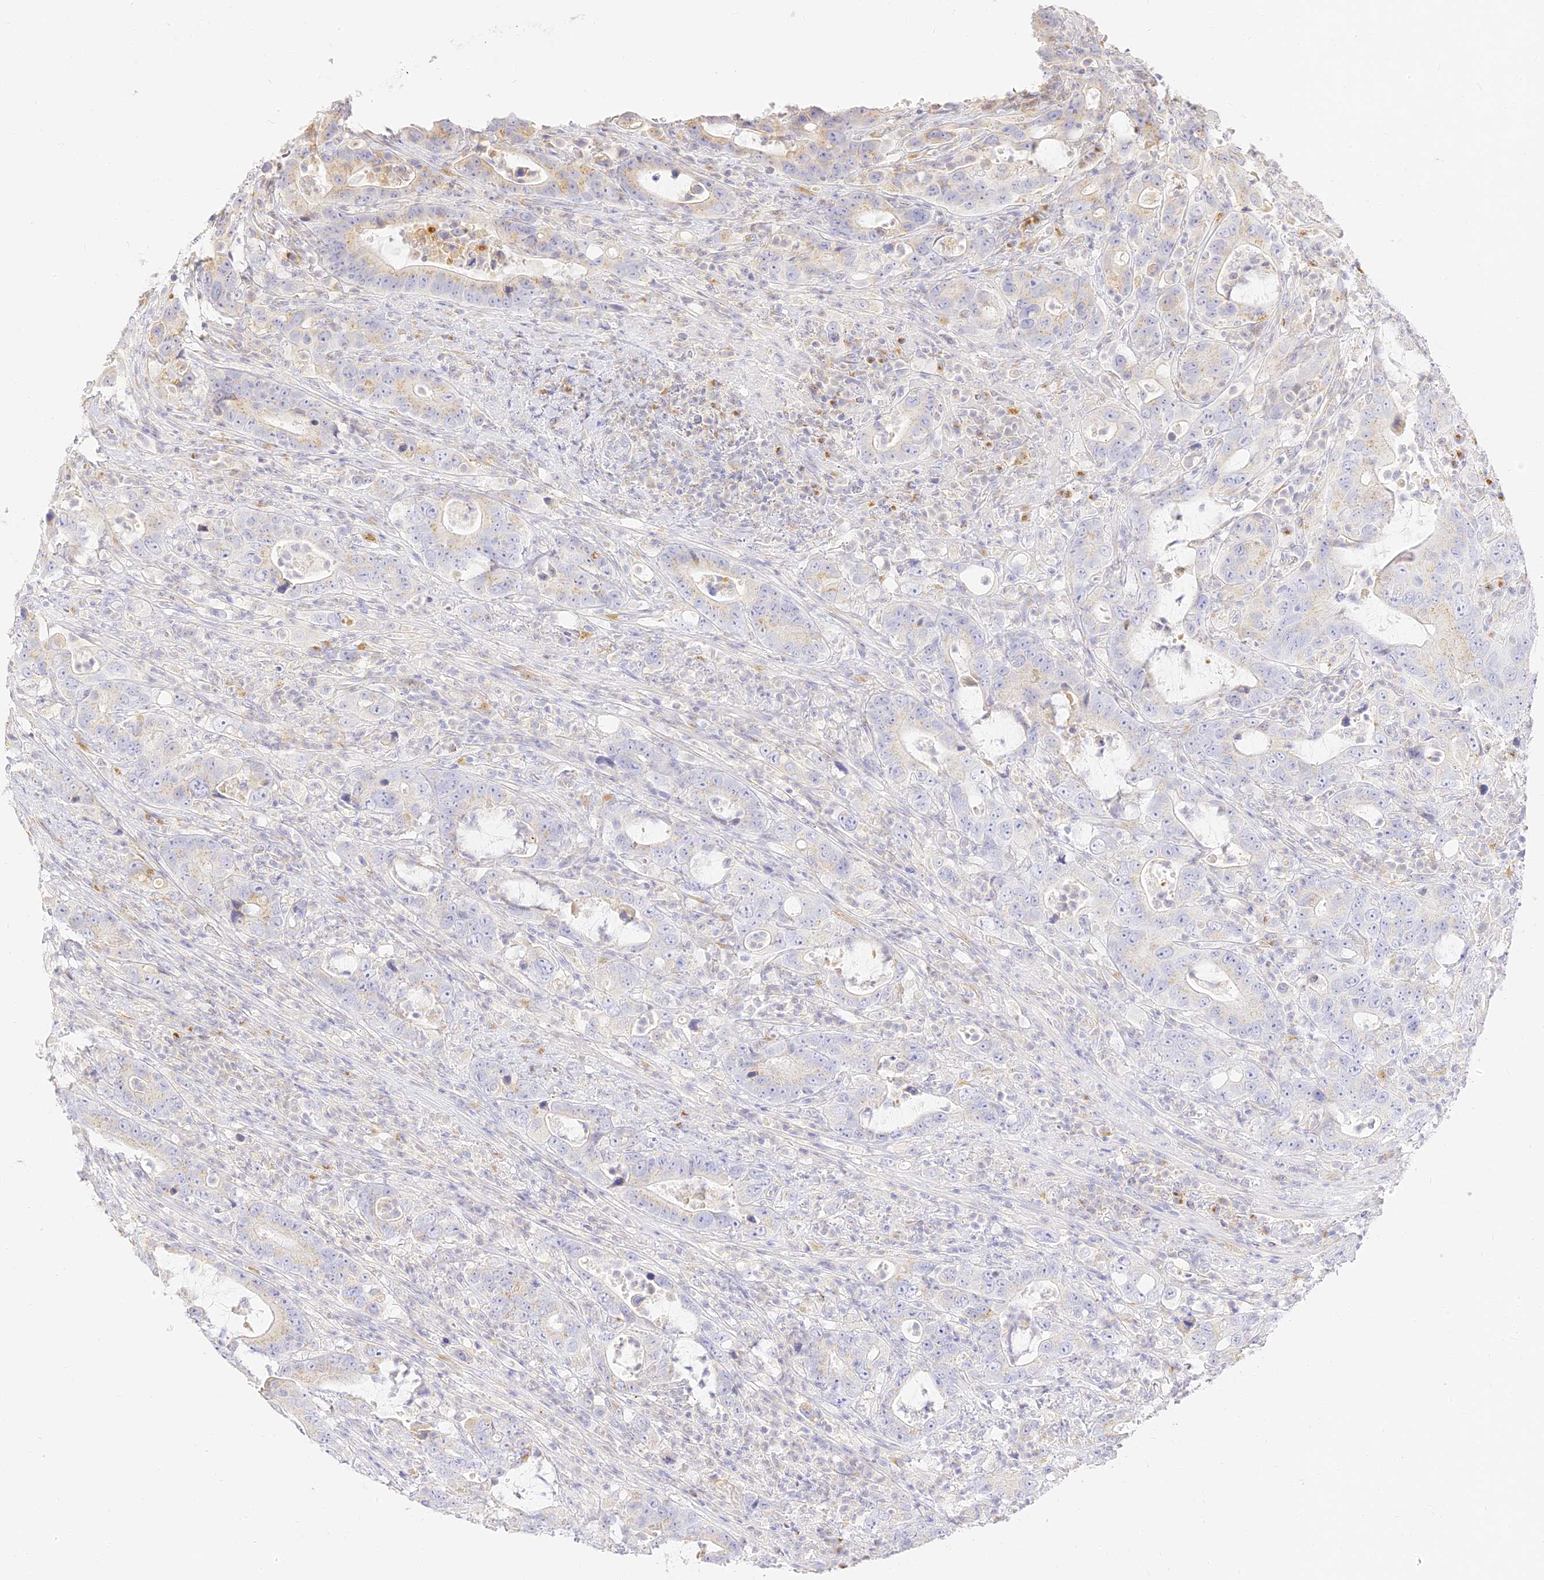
{"staining": {"intensity": "weak", "quantity": "<25%", "location": "cytoplasmic/membranous"}, "tissue": "colorectal cancer", "cell_type": "Tumor cells", "image_type": "cancer", "snomed": [{"axis": "morphology", "description": "Adenocarcinoma, NOS"}, {"axis": "topography", "description": "Colon"}], "caption": "This is an immunohistochemistry (IHC) image of human colorectal adenocarcinoma. There is no positivity in tumor cells.", "gene": "SEC13", "patient": {"sex": "female", "age": 75}}